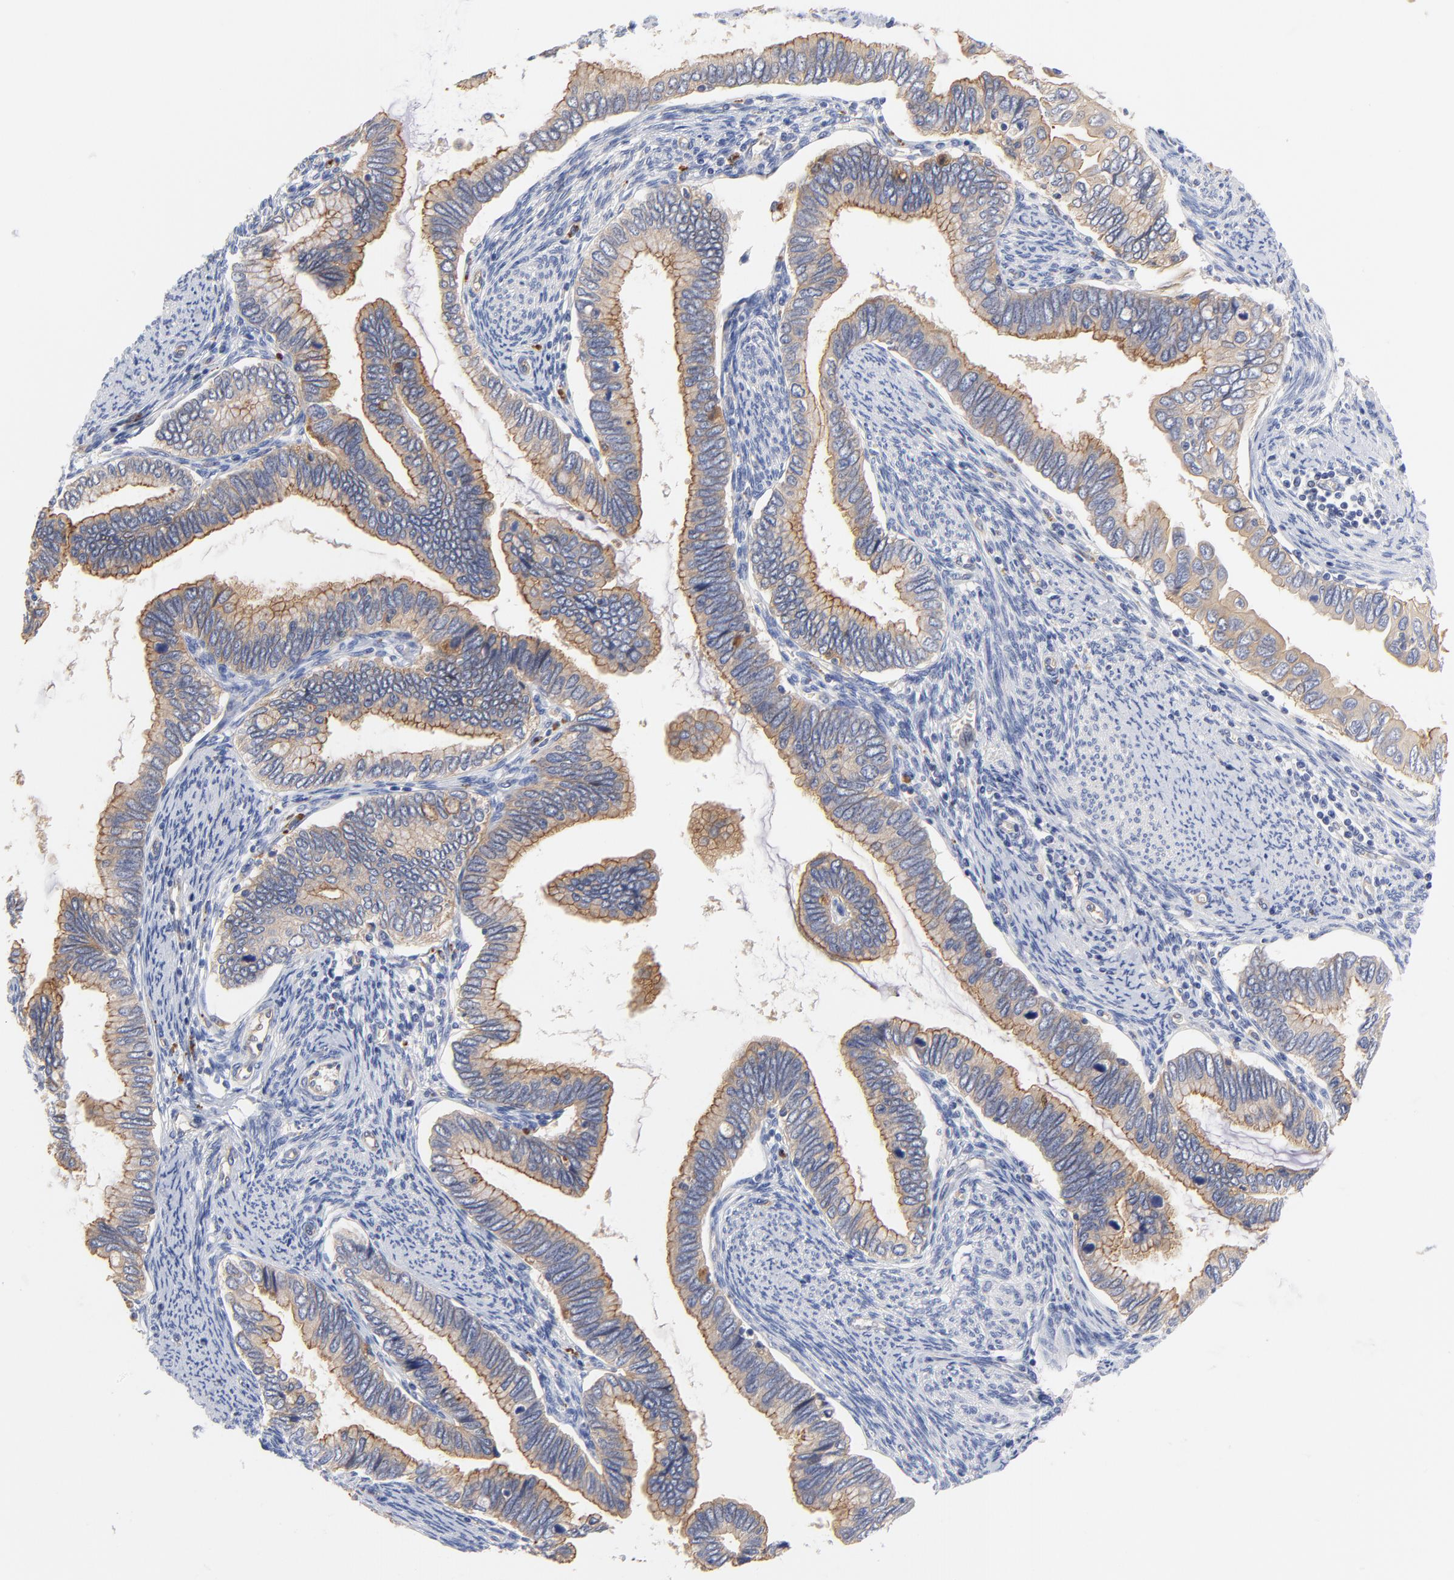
{"staining": {"intensity": "moderate", "quantity": ">75%", "location": "cytoplasmic/membranous"}, "tissue": "cervical cancer", "cell_type": "Tumor cells", "image_type": "cancer", "snomed": [{"axis": "morphology", "description": "Adenocarcinoma, NOS"}, {"axis": "topography", "description": "Cervix"}], "caption": "A brown stain shows moderate cytoplasmic/membranous staining of a protein in human cervical adenocarcinoma tumor cells. (Stains: DAB in brown, nuclei in blue, Microscopy: brightfield microscopy at high magnification).", "gene": "FBXL2", "patient": {"sex": "female", "age": 49}}